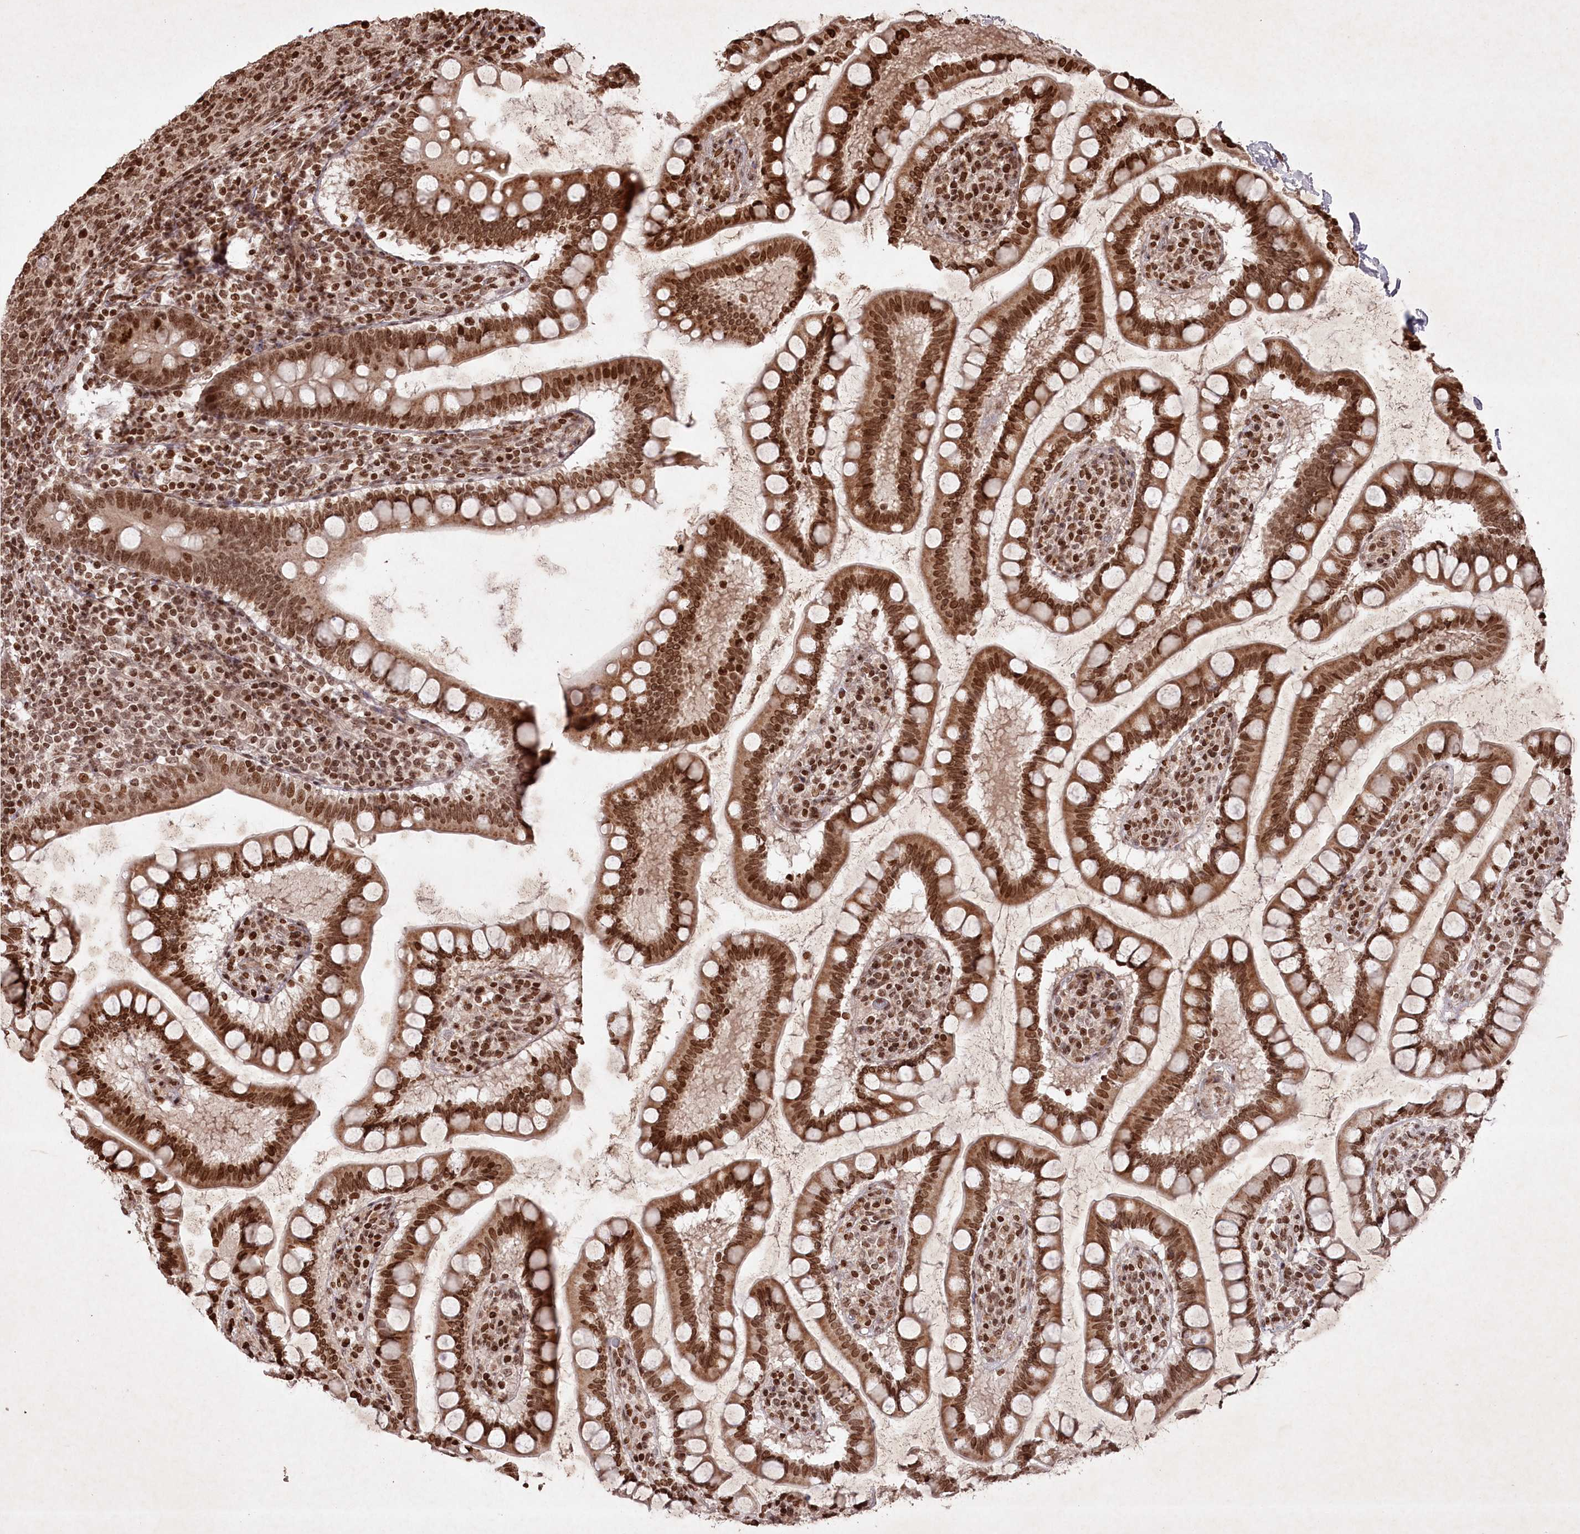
{"staining": {"intensity": "strong", "quantity": ">75%", "location": "cytoplasmic/membranous,nuclear"}, "tissue": "small intestine", "cell_type": "Glandular cells", "image_type": "normal", "snomed": [{"axis": "morphology", "description": "Normal tissue, NOS"}, {"axis": "topography", "description": "Small intestine"}], "caption": "Immunohistochemical staining of benign small intestine shows high levels of strong cytoplasmic/membranous,nuclear staining in about >75% of glandular cells. The staining was performed using DAB (3,3'-diaminobenzidine), with brown indicating positive protein expression. Nuclei are stained blue with hematoxylin.", "gene": "CCSER2", "patient": {"sex": "female", "age": 84}}